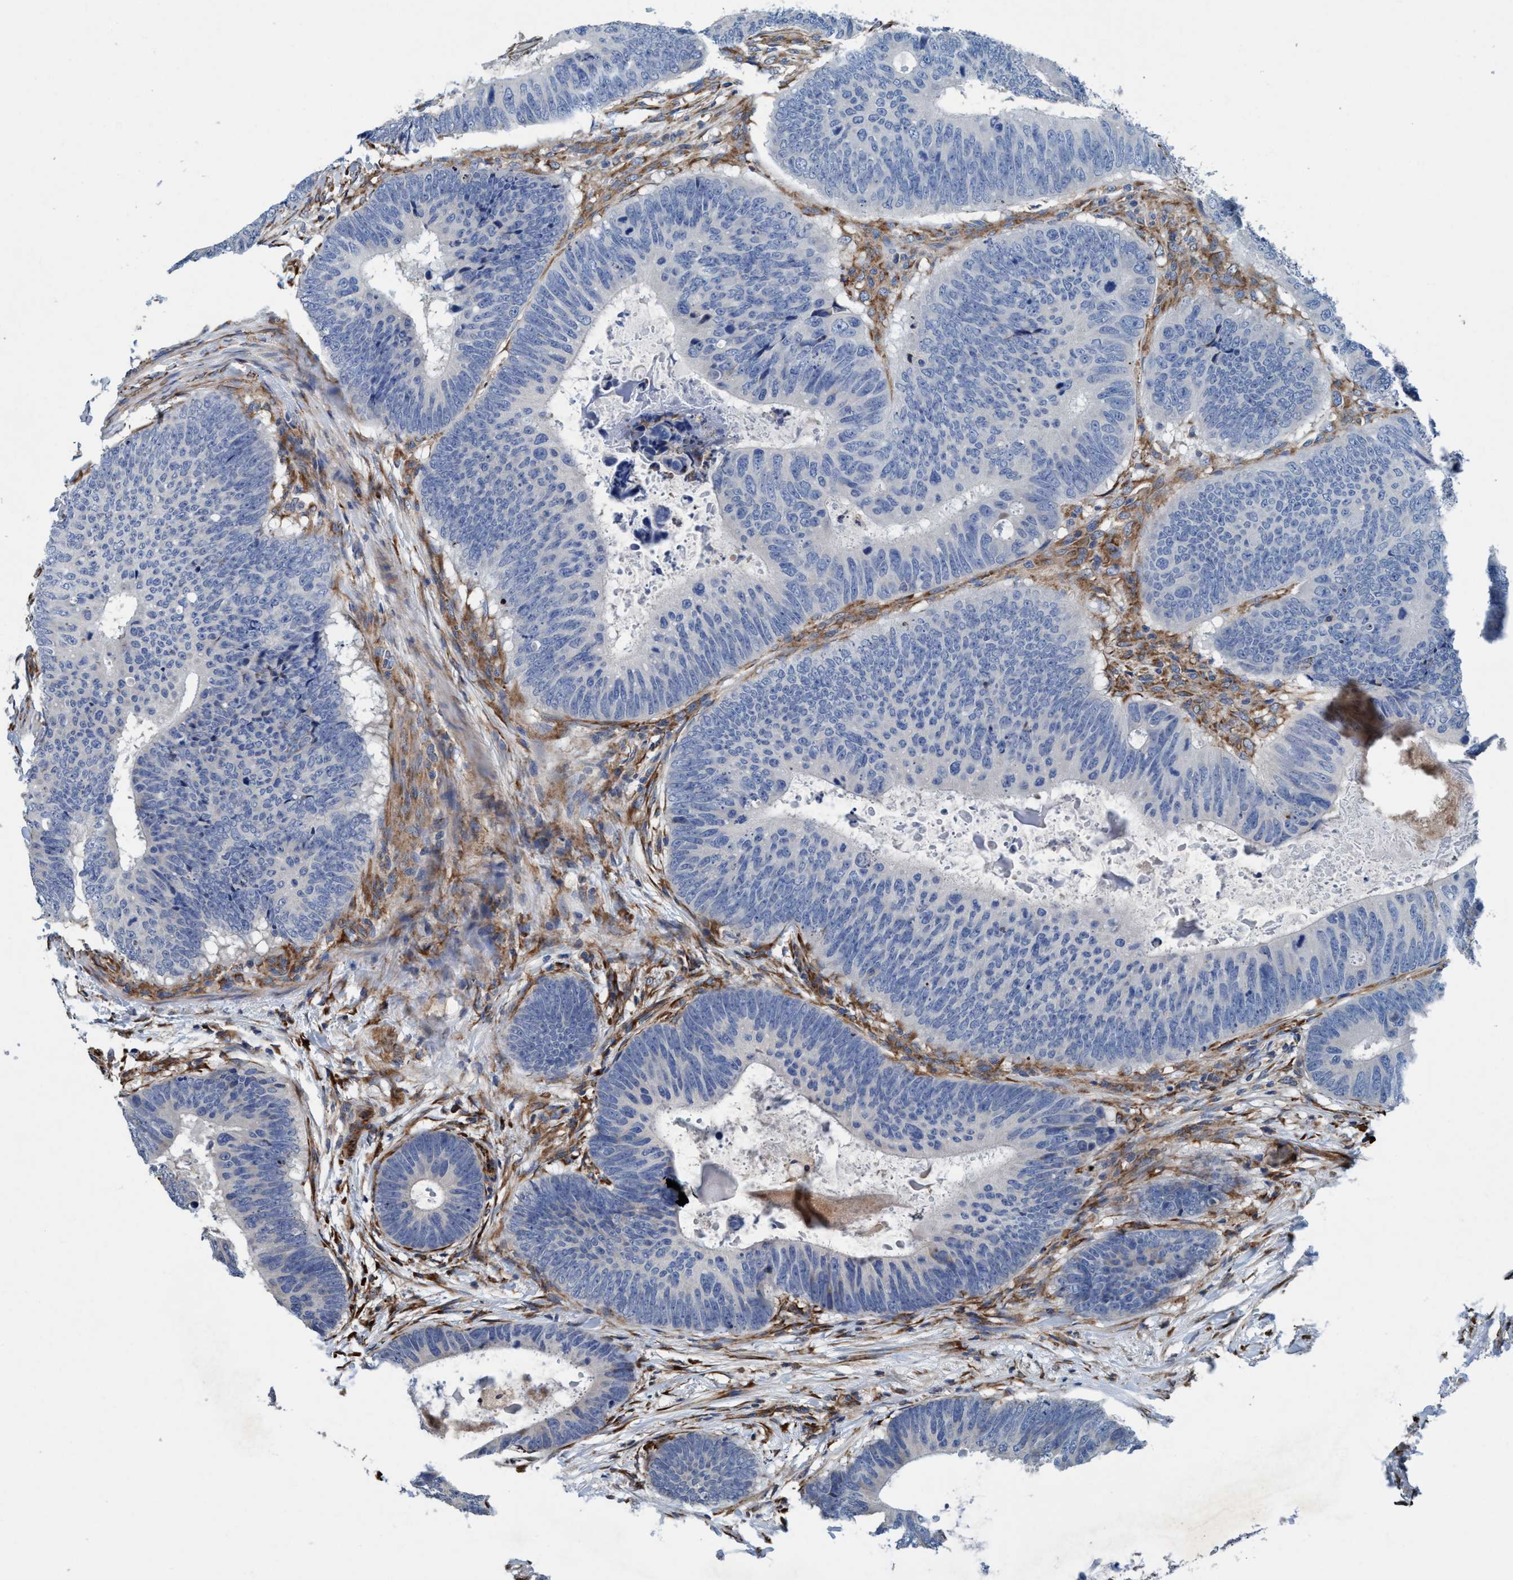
{"staining": {"intensity": "negative", "quantity": "none", "location": "none"}, "tissue": "colorectal cancer", "cell_type": "Tumor cells", "image_type": "cancer", "snomed": [{"axis": "morphology", "description": "Adenocarcinoma, NOS"}, {"axis": "topography", "description": "Colon"}], "caption": "A micrograph of human adenocarcinoma (colorectal) is negative for staining in tumor cells.", "gene": "ENDOG", "patient": {"sex": "male", "age": 56}}